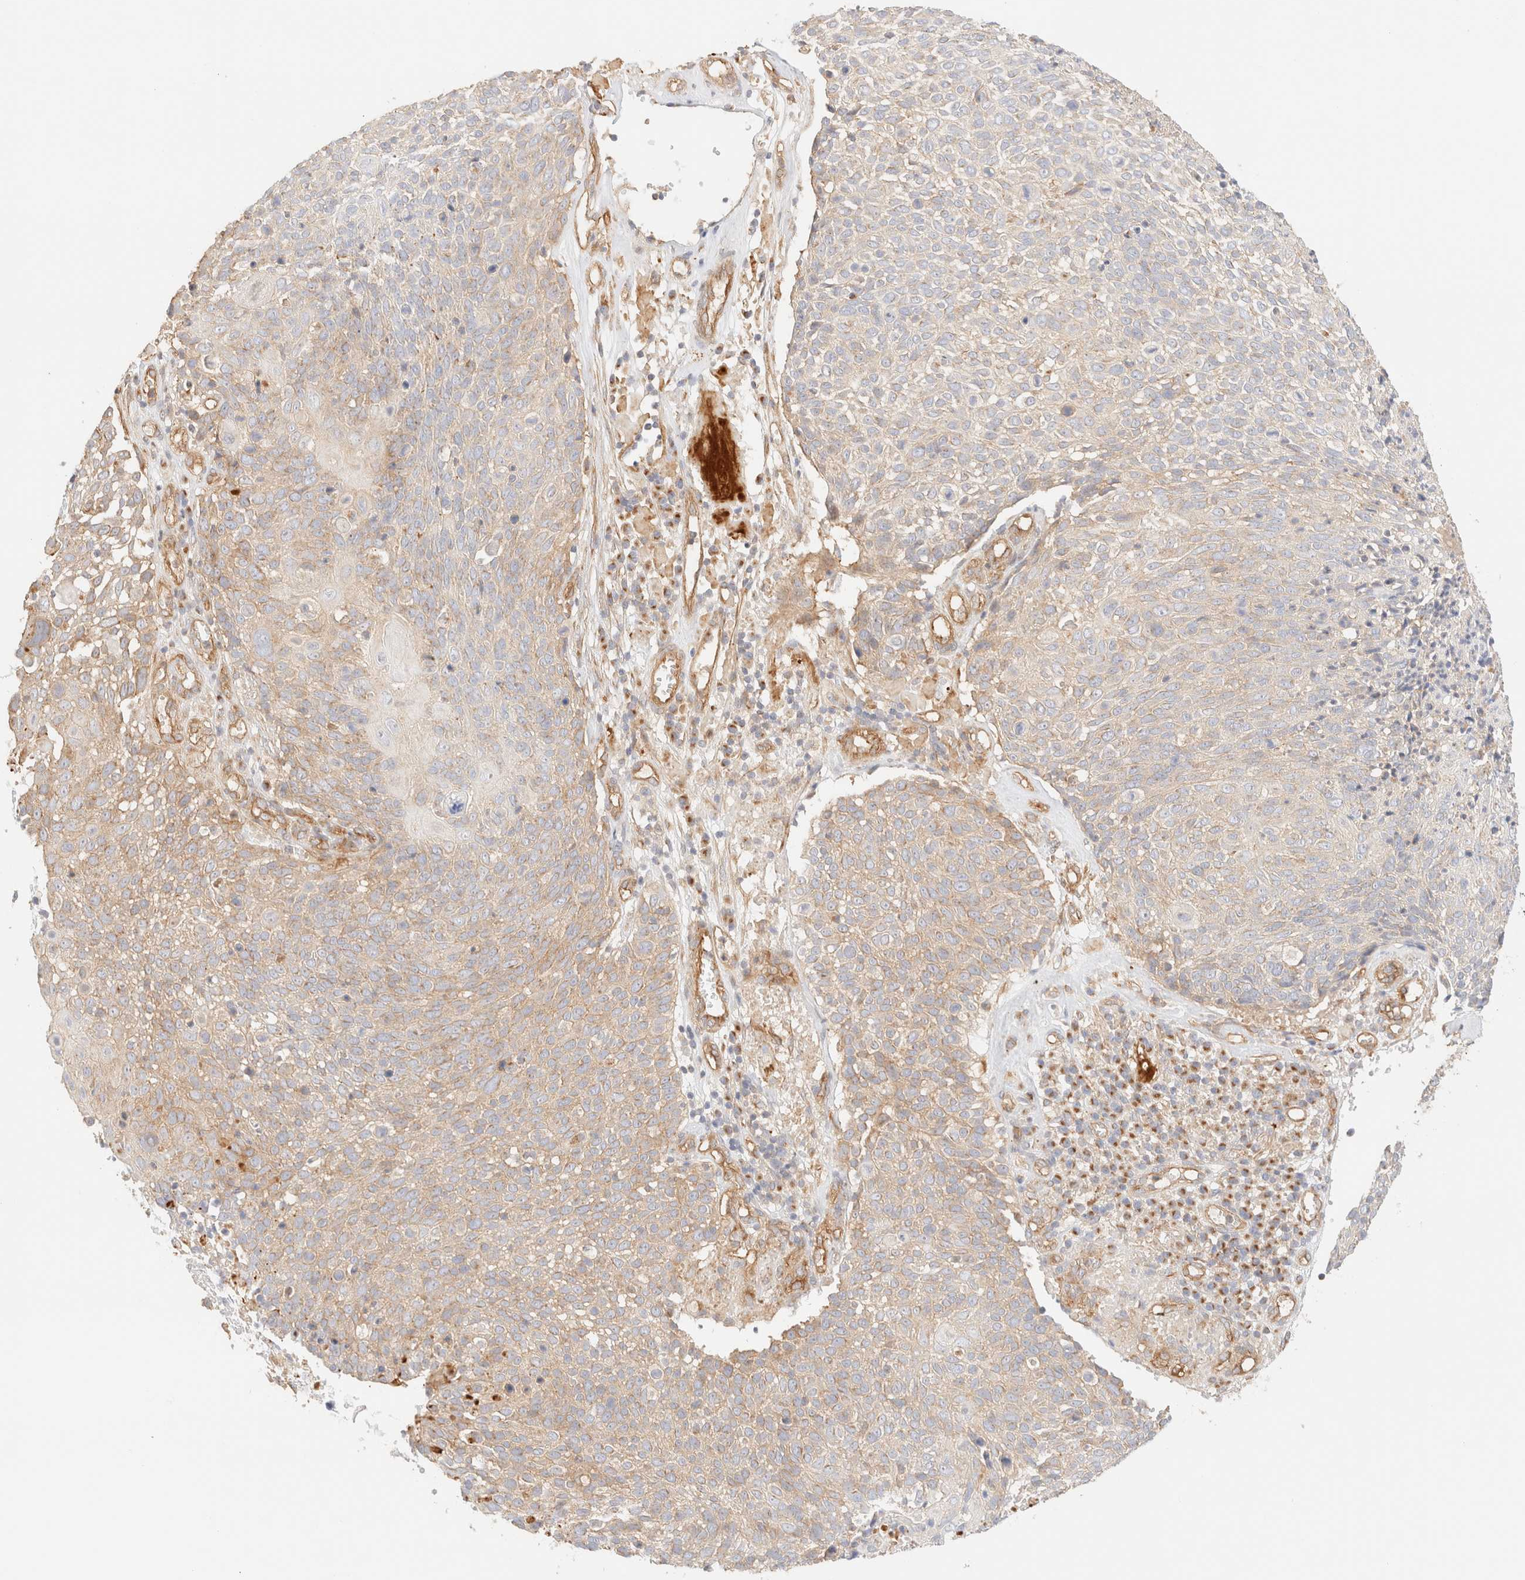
{"staining": {"intensity": "weak", "quantity": "25%-75%", "location": "cytoplasmic/membranous"}, "tissue": "cervical cancer", "cell_type": "Tumor cells", "image_type": "cancer", "snomed": [{"axis": "morphology", "description": "Squamous cell carcinoma, NOS"}, {"axis": "topography", "description": "Cervix"}], "caption": "Protein expression analysis of human cervical cancer reveals weak cytoplasmic/membranous staining in about 25%-75% of tumor cells.", "gene": "MYO10", "patient": {"sex": "female", "age": 74}}